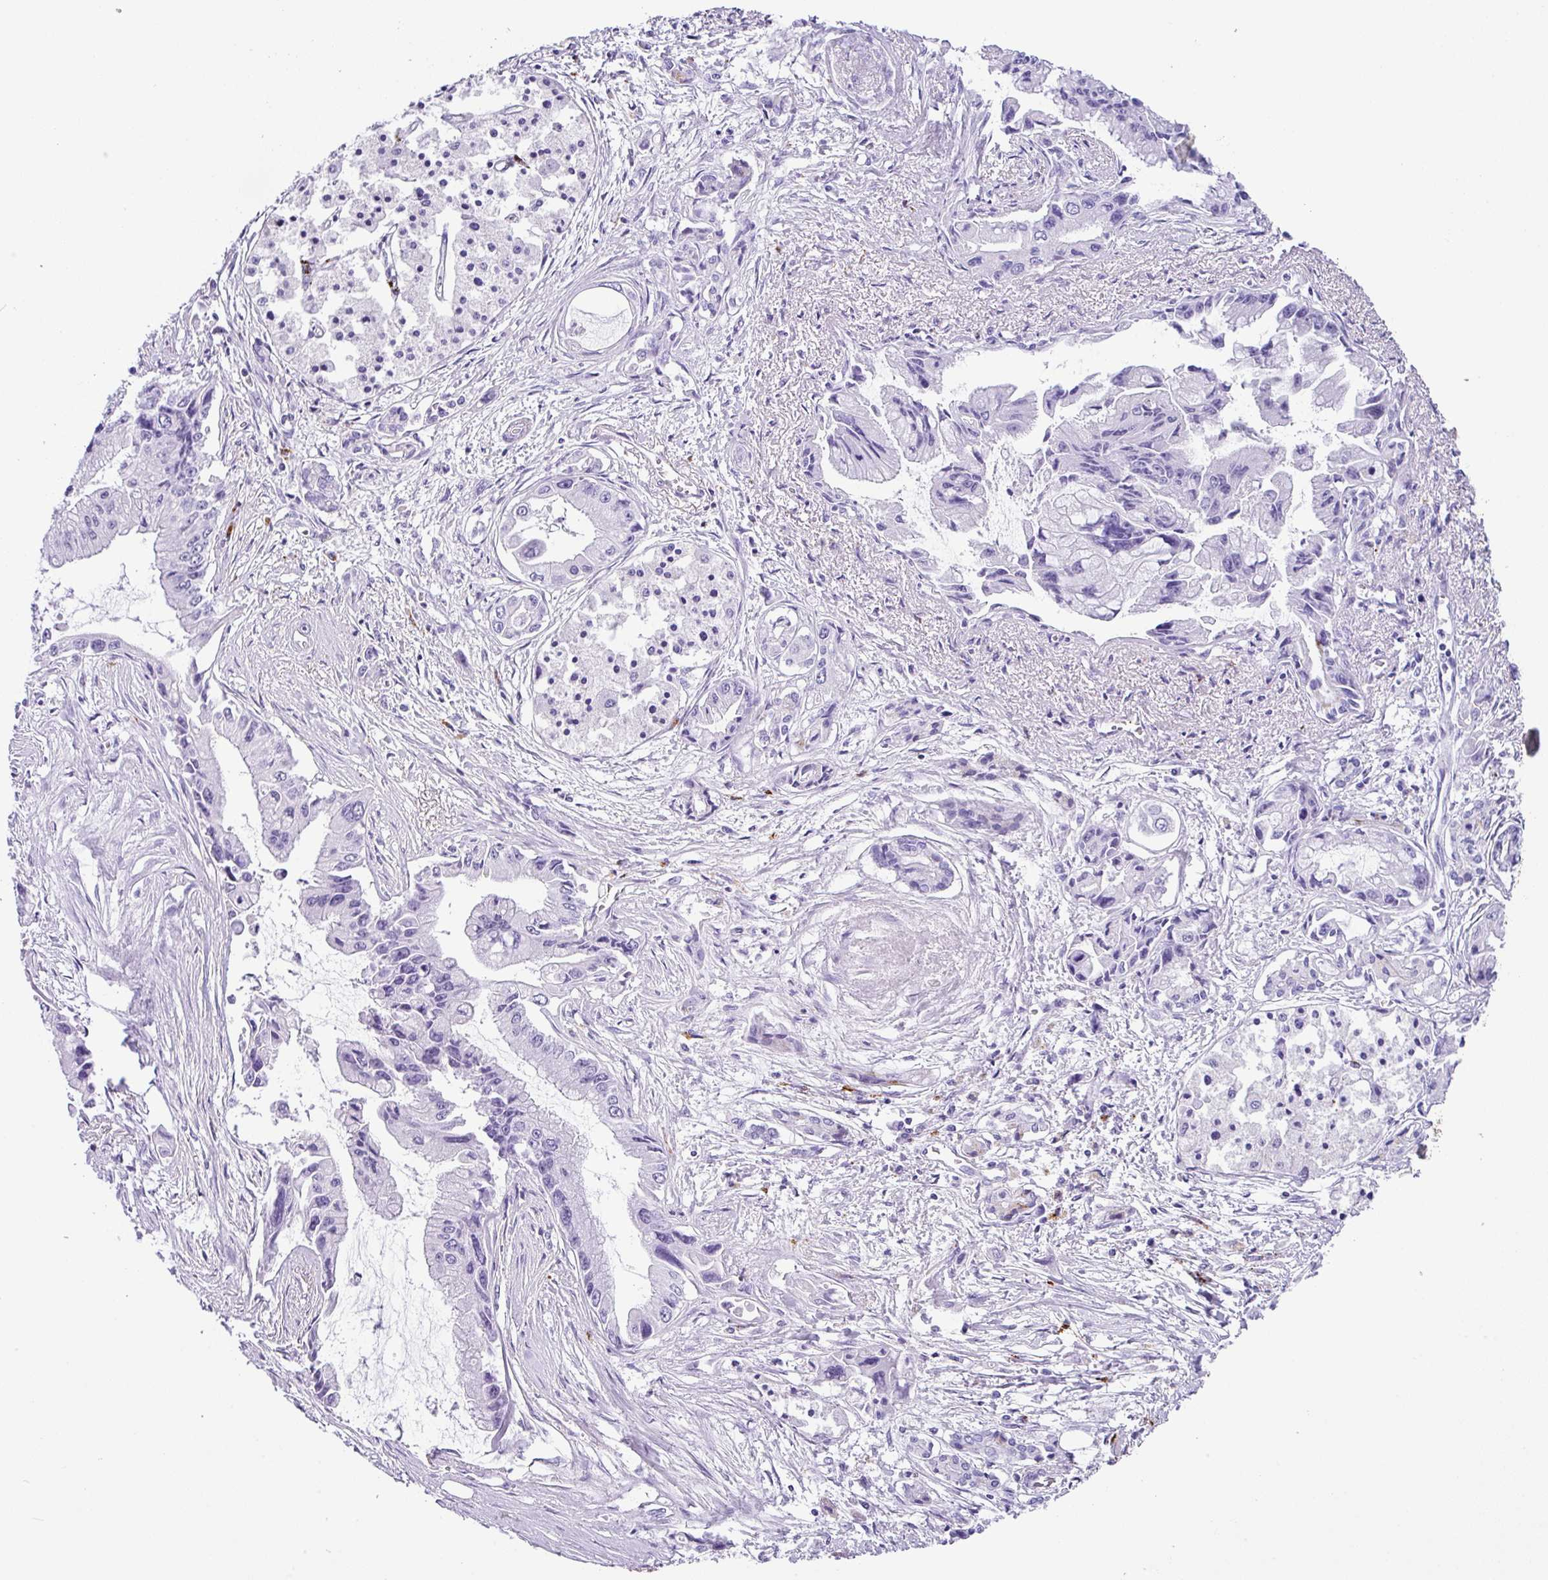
{"staining": {"intensity": "negative", "quantity": "none", "location": "none"}, "tissue": "pancreatic cancer", "cell_type": "Tumor cells", "image_type": "cancer", "snomed": [{"axis": "morphology", "description": "Adenocarcinoma, NOS"}, {"axis": "topography", "description": "Pancreas"}], "caption": "IHC of pancreatic adenocarcinoma exhibits no positivity in tumor cells.", "gene": "ZG16", "patient": {"sex": "male", "age": 84}}